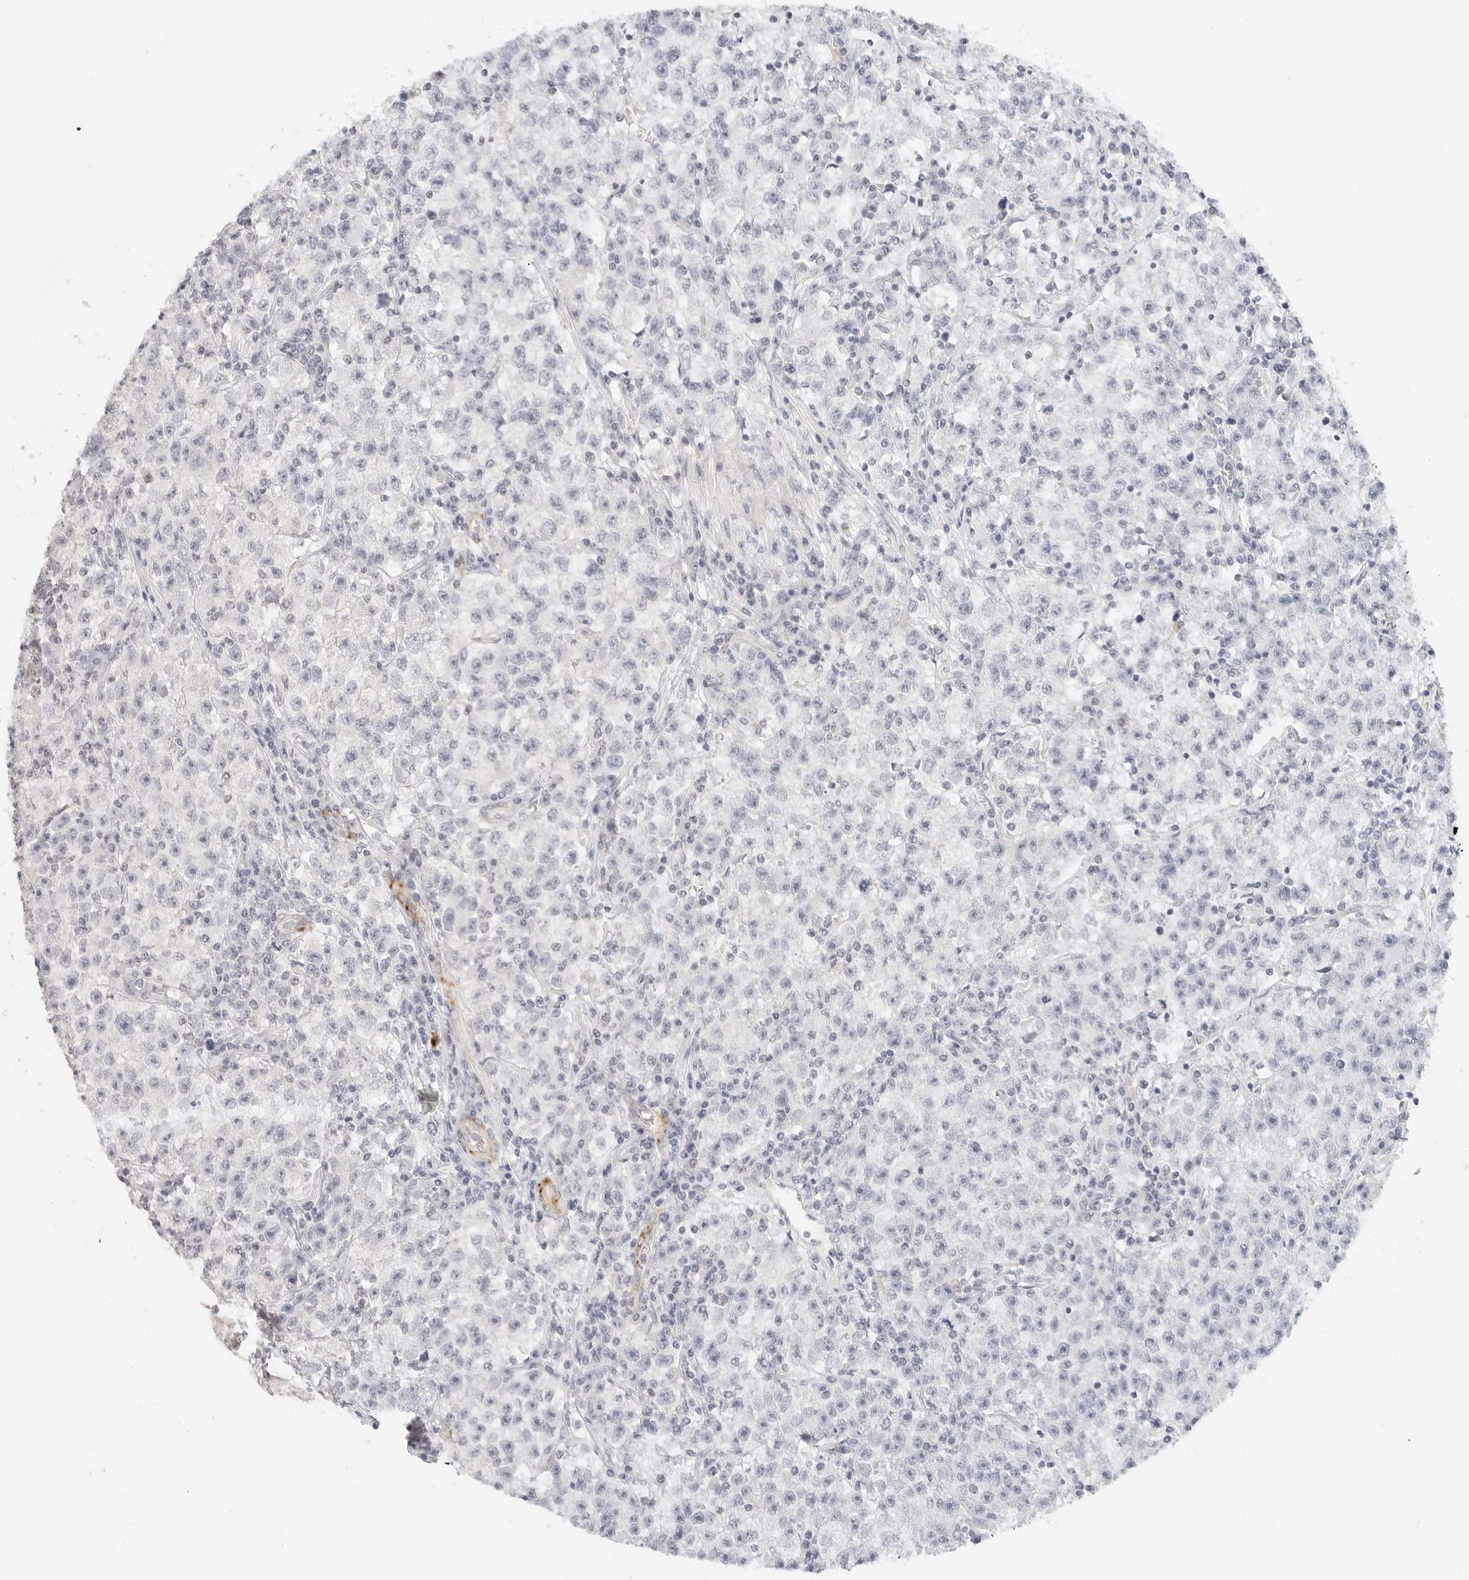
{"staining": {"intensity": "negative", "quantity": "none", "location": "none"}, "tissue": "testis cancer", "cell_type": "Tumor cells", "image_type": "cancer", "snomed": [{"axis": "morphology", "description": "Seminoma, NOS"}, {"axis": "topography", "description": "Testis"}], "caption": "Immunohistochemistry (IHC) micrograph of neoplastic tissue: testis seminoma stained with DAB (3,3'-diaminobenzidine) displays no significant protein positivity in tumor cells.", "gene": "PCDH19", "patient": {"sex": "male", "age": 22}}